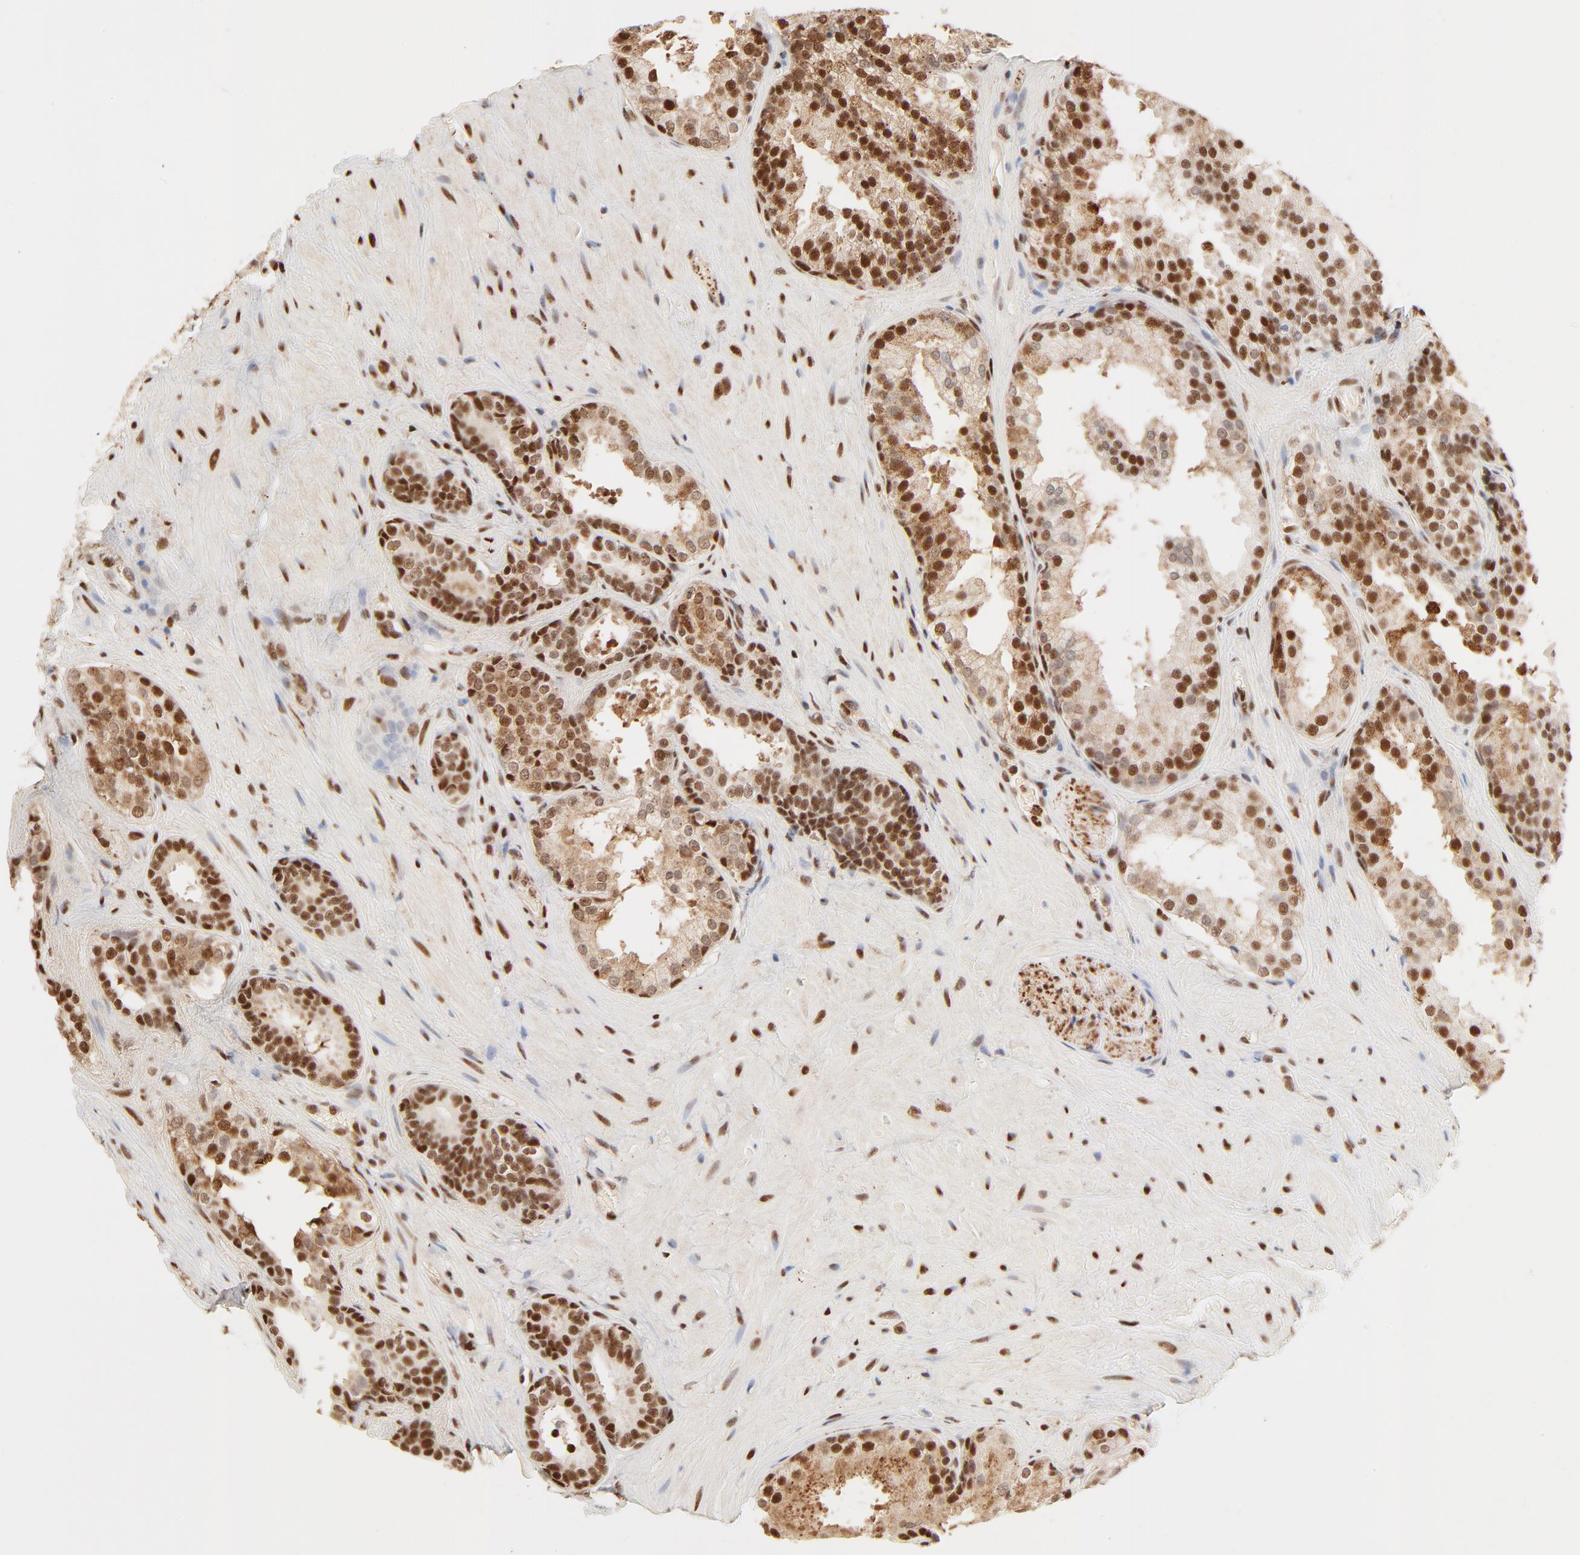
{"staining": {"intensity": "strong", "quantity": ">75%", "location": "cytoplasmic/membranous,nuclear"}, "tissue": "prostate cancer", "cell_type": "Tumor cells", "image_type": "cancer", "snomed": [{"axis": "morphology", "description": "Adenocarcinoma, High grade"}, {"axis": "topography", "description": "Prostate"}], "caption": "Prostate cancer stained for a protein demonstrates strong cytoplasmic/membranous and nuclear positivity in tumor cells.", "gene": "FAM50A", "patient": {"sex": "male", "age": 70}}